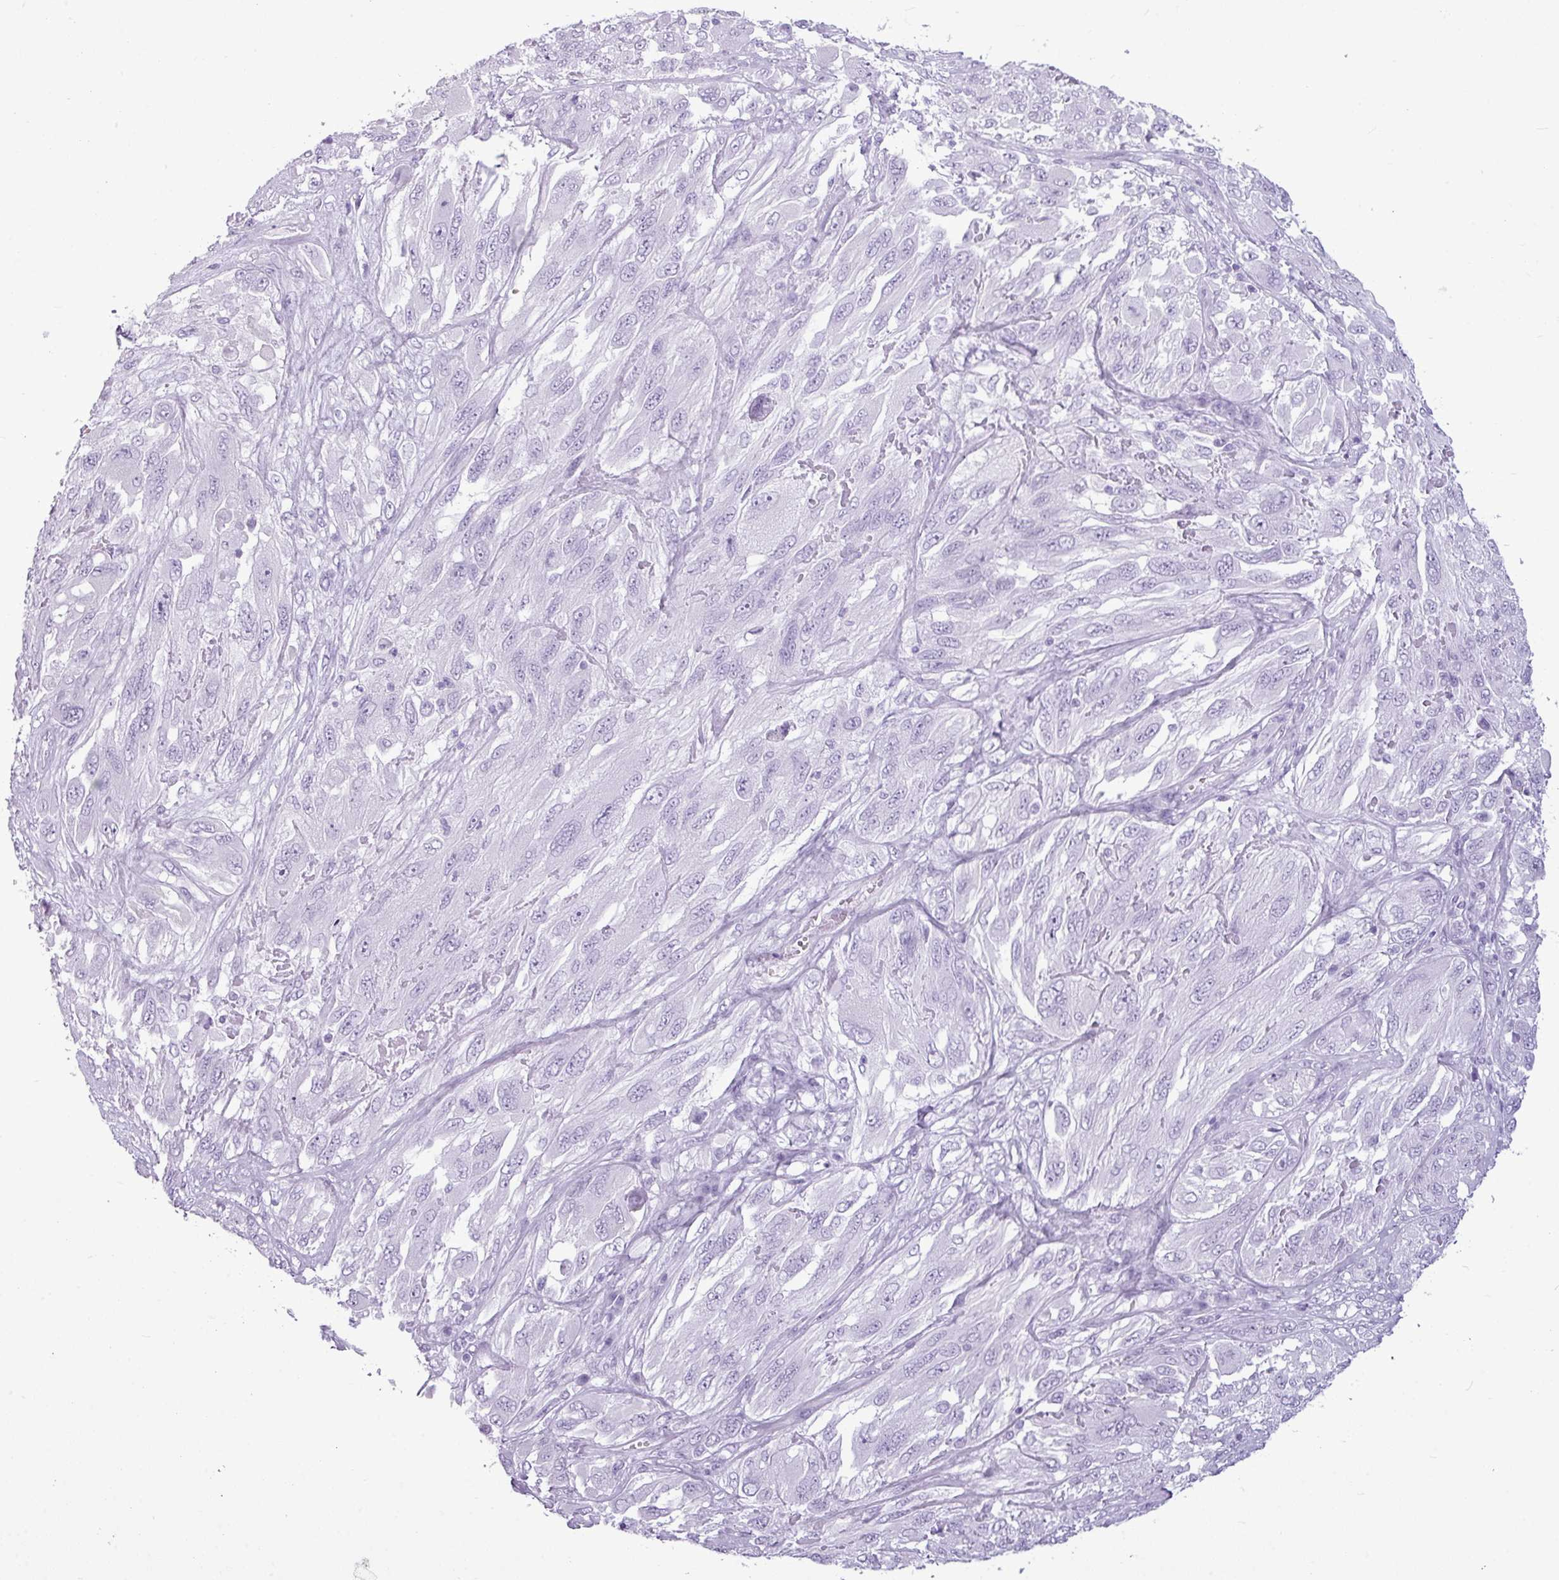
{"staining": {"intensity": "negative", "quantity": "none", "location": "none"}, "tissue": "melanoma", "cell_type": "Tumor cells", "image_type": "cancer", "snomed": [{"axis": "morphology", "description": "Malignant melanoma, NOS"}, {"axis": "topography", "description": "Skin"}], "caption": "The IHC micrograph has no significant staining in tumor cells of melanoma tissue.", "gene": "AMY1B", "patient": {"sex": "female", "age": 91}}